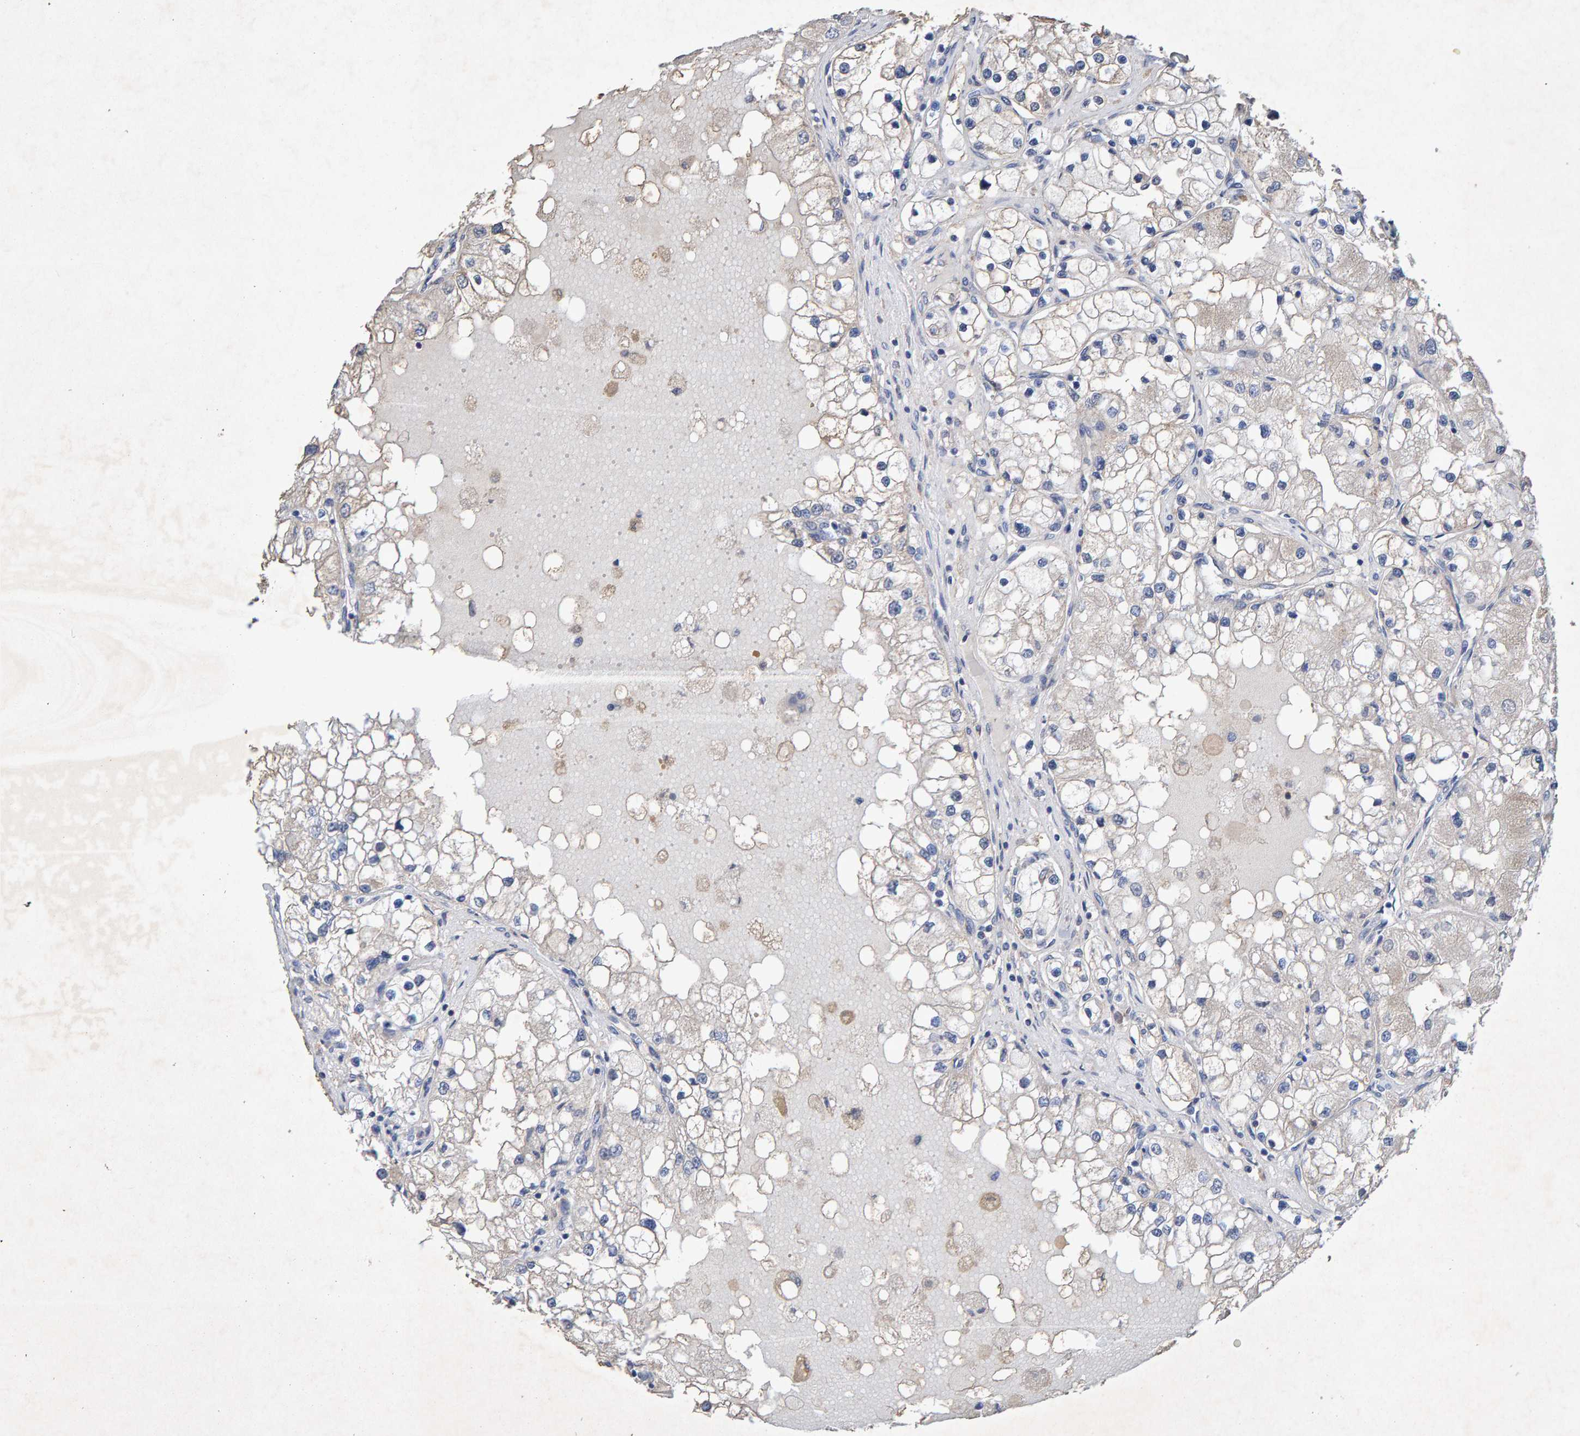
{"staining": {"intensity": "weak", "quantity": "<25%", "location": "cytoplasmic/membranous"}, "tissue": "renal cancer", "cell_type": "Tumor cells", "image_type": "cancer", "snomed": [{"axis": "morphology", "description": "Adenocarcinoma, NOS"}, {"axis": "topography", "description": "Kidney"}], "caption": "Immunohistochemistry image of renal cancer (adenocarcinoma) stained for a protein (brown), which demonstrates no staining in tumor cells. (DAB (3,3'-diaminobenzidine) immunohistochemistry, high magnification).", "gene": "CTH", "patient": {"sex": "male", "age": 68}}